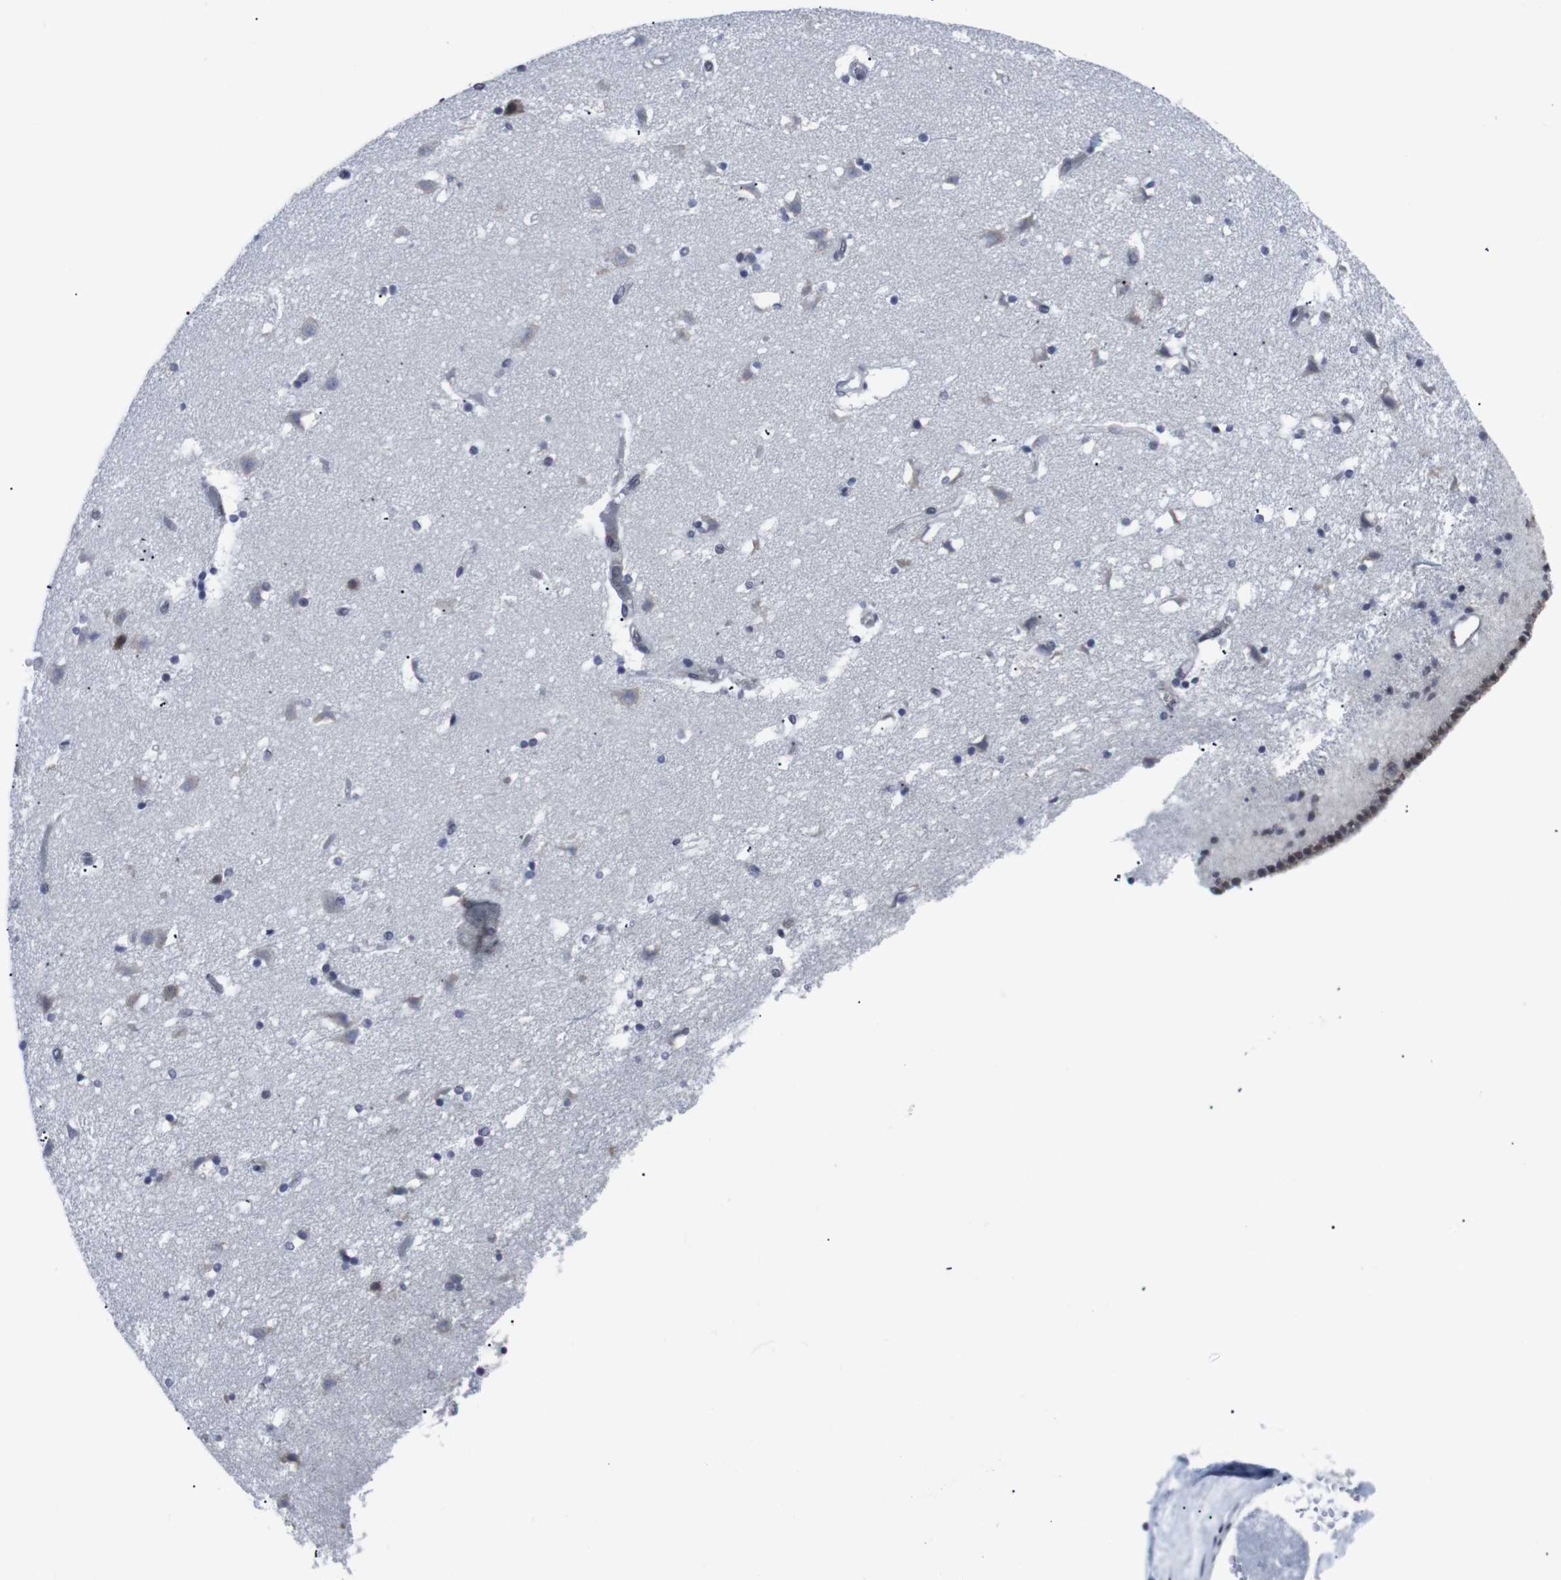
{"staining": {"intensity": "moderate", "quantity": "25%-75%", "location": "cytoplasmic/membranous,nuclear"}, "tissue": "caudate", "cell_type": "Glial cells", "image_type": "normal", "snomed": [{"axis": "morphology", "description": "Normal tissue, NOS"}, {"axis": "topography", "description": "Lateral ventricle wall"}], "caption": "Brown immunohistochemical staining in normal caudate demonstrates moderate cytoplasmic/membranous,nuclear expression in approximately 25%-75% of glial cells.", "gene": "GEMIN2", "patient": {"sex": "male", "age": 45}}